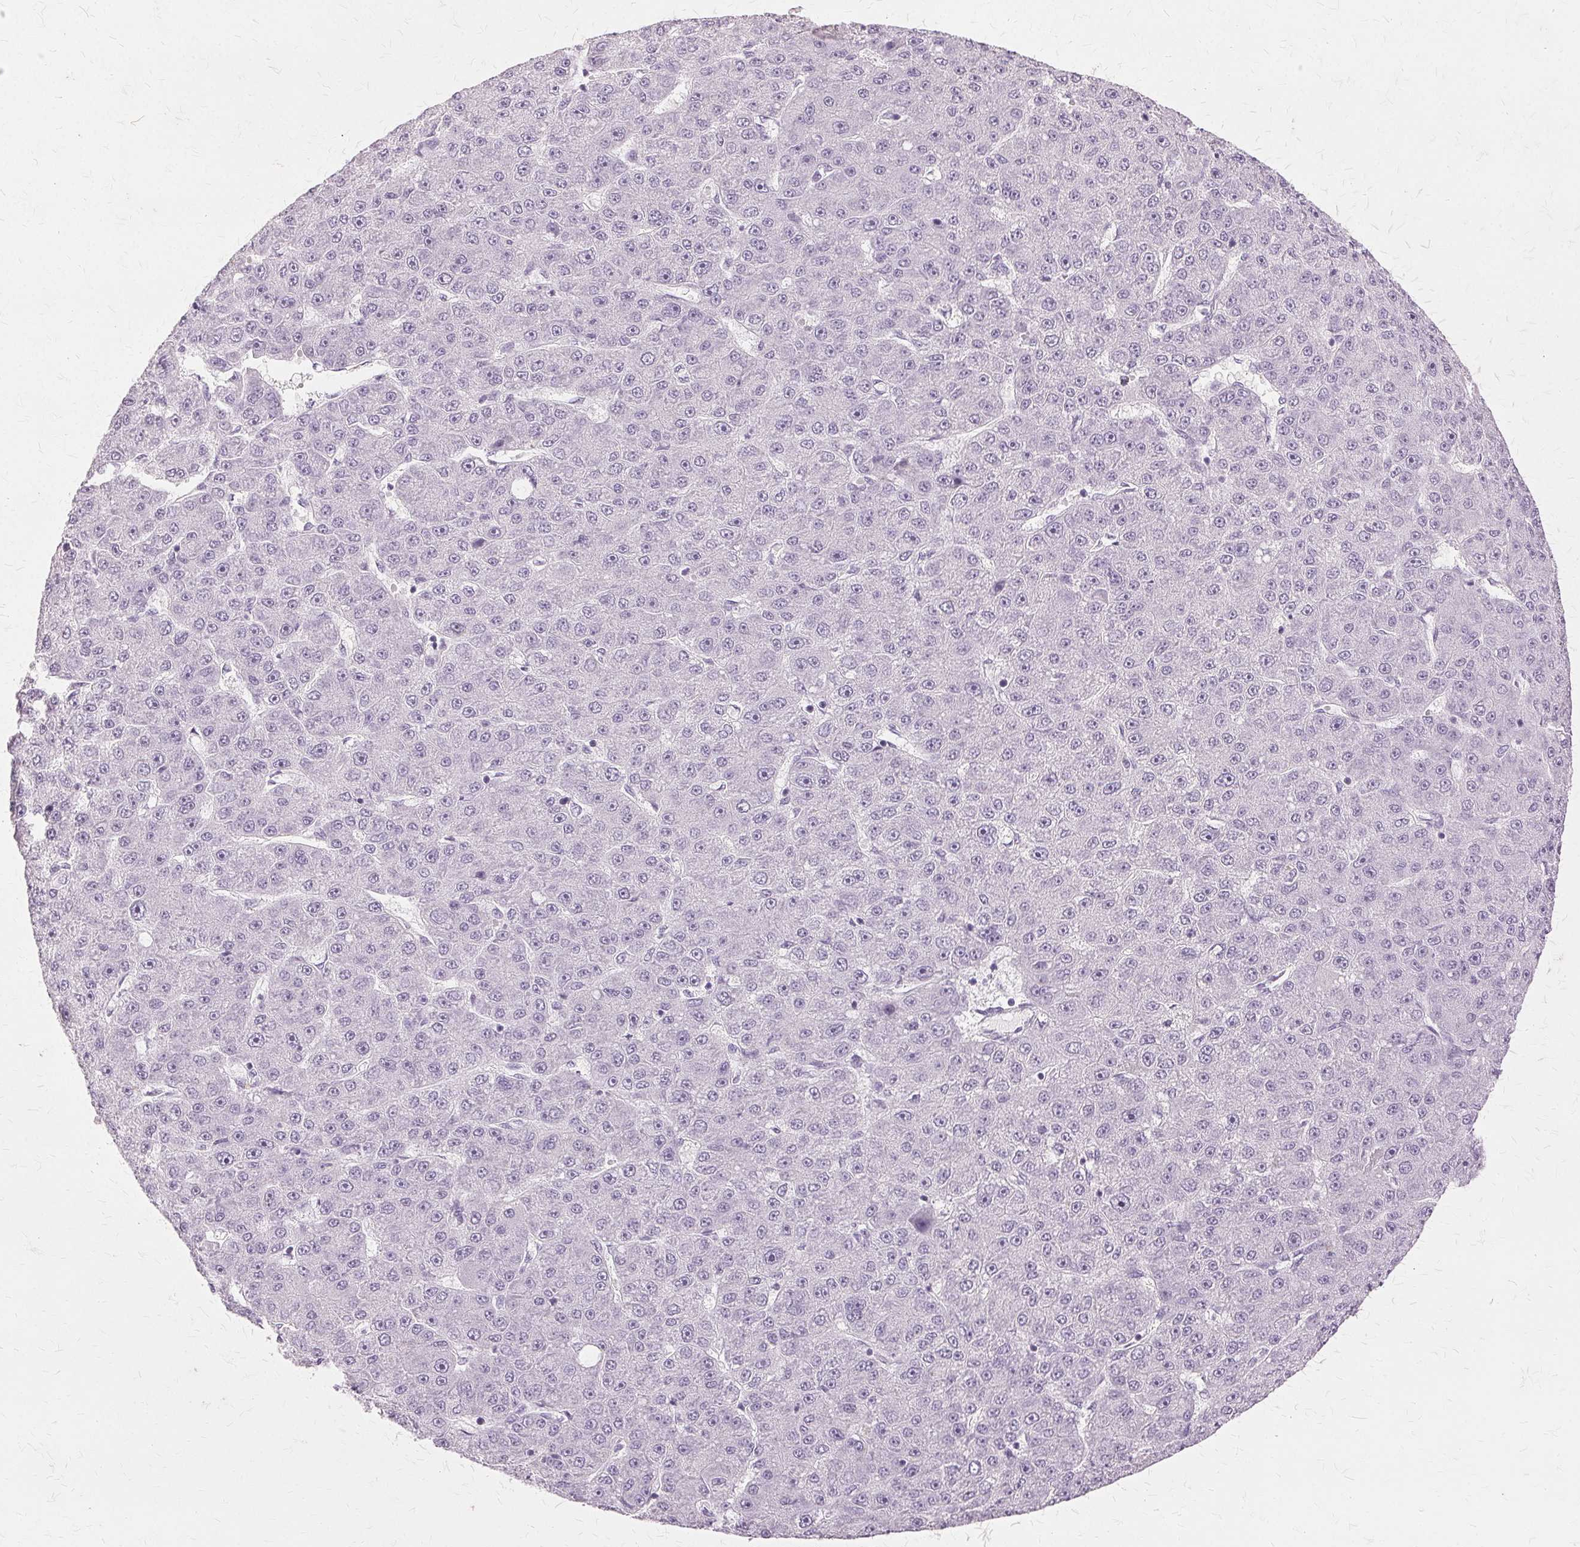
{"staining": {"intensity": "negative", "quantity": "none", "location": "none"}, "tissue": "liver cancer", "cell_type": "Tumor cells", "image_type": "cancer", "snomed": [{"axis": "morphology", "description": "Carcinoma, Hepatocellular, NOS"}, {"axis": "topography", "description": "Liver"}], "caption": "Tumor cells show no significant protein positivity in liver hepatocellular carcinoma.", "gene": "SLC45A3", "patient": {"sex": "male", "age": 67}}